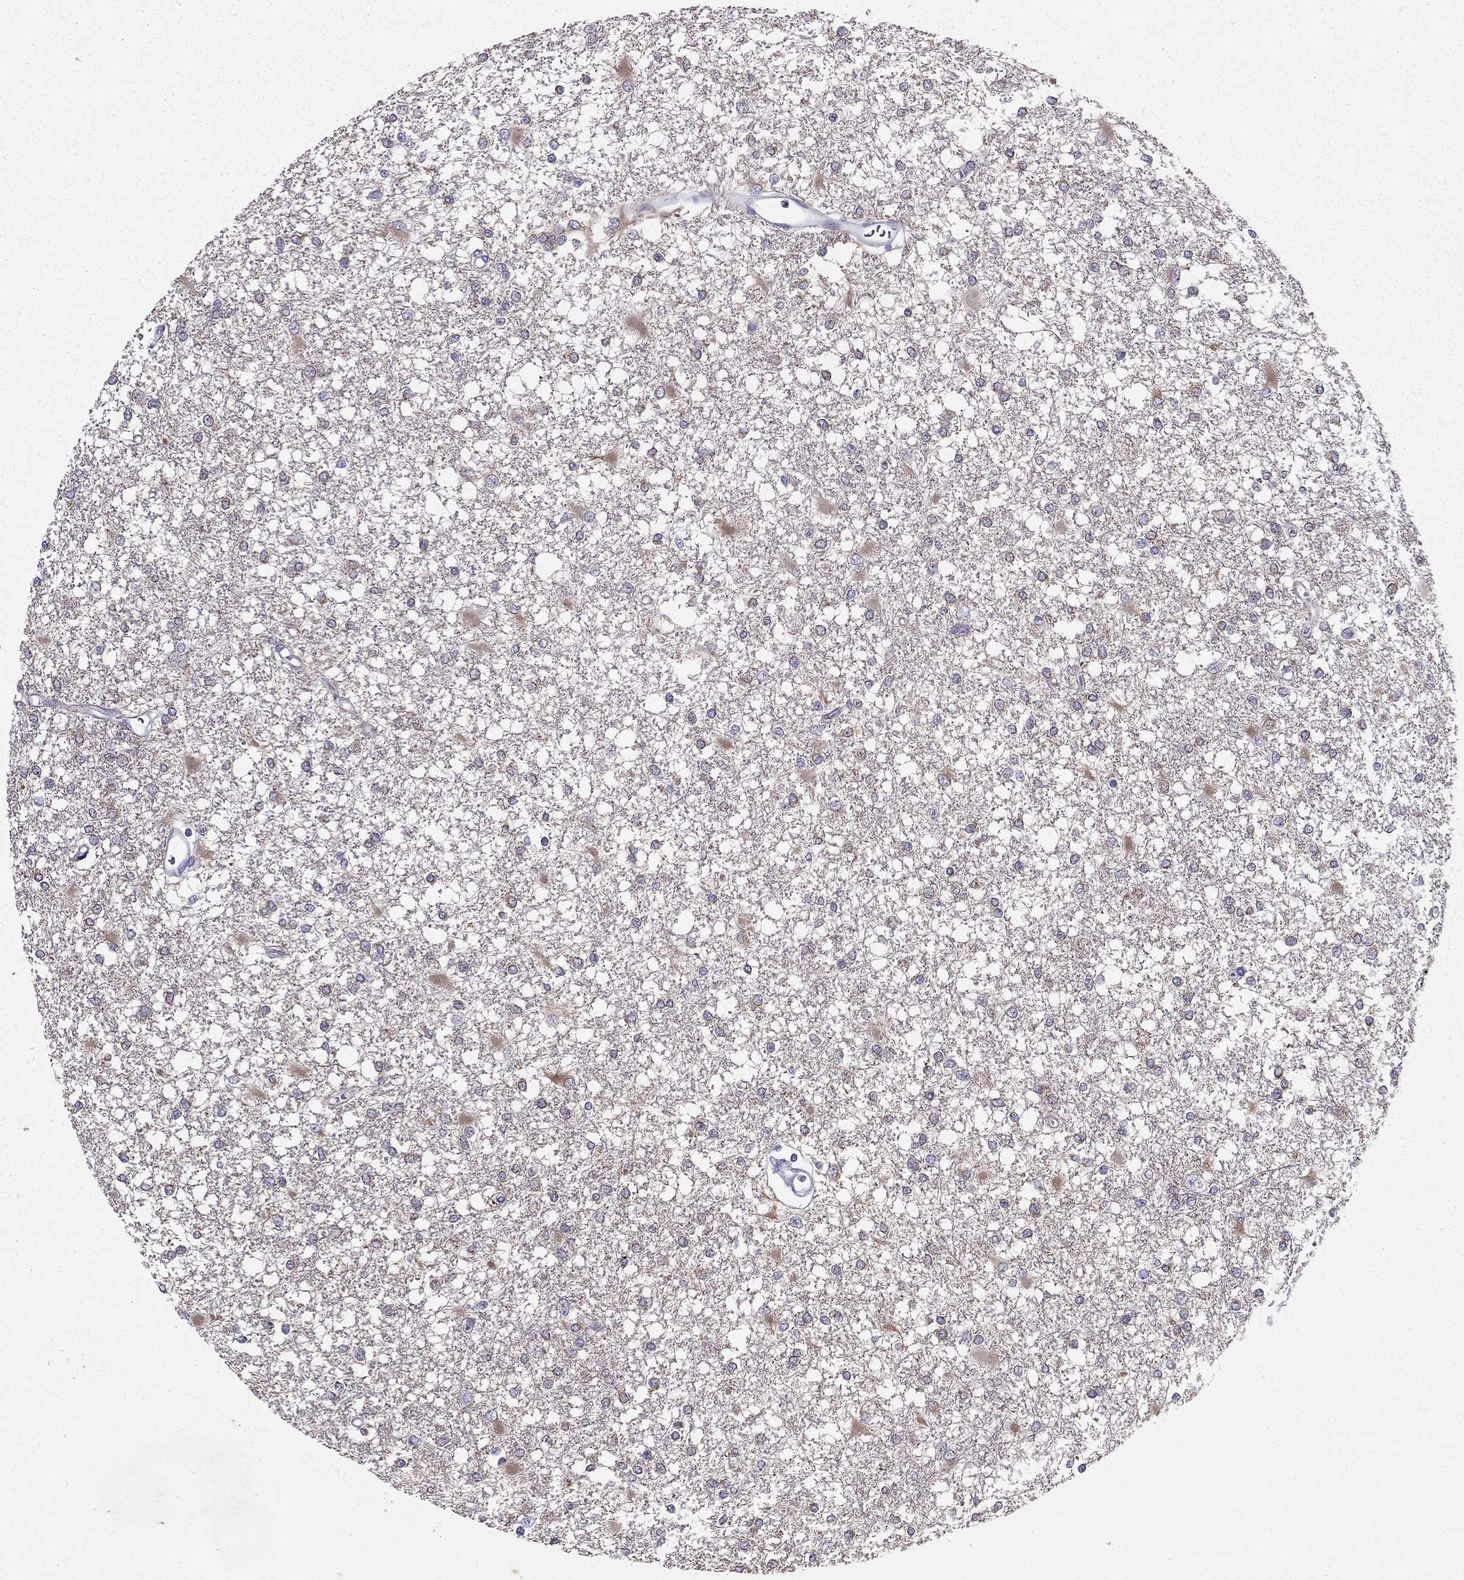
{"staining": {"intensity": "negative", "quantity": "none", "location": "none"}, "tissue": "glioma", "cell_type": "Tumor cells", "image_type": "cancer", "snomed": [{"axis": "morphology", "description": "Glioma, malignant, High grade"}, {"axis": "topography", "description": "Cerebral cortex"}], "caption": "Immunohistochemistry (IHC) of human glioma reveals no positivity in tumor cells. (DAB (3,3'-diaminobenzidine) immunohistochemistry, high magnification).", "gene": "SYT5", "patient": {"sex": "male", "age": 79}}